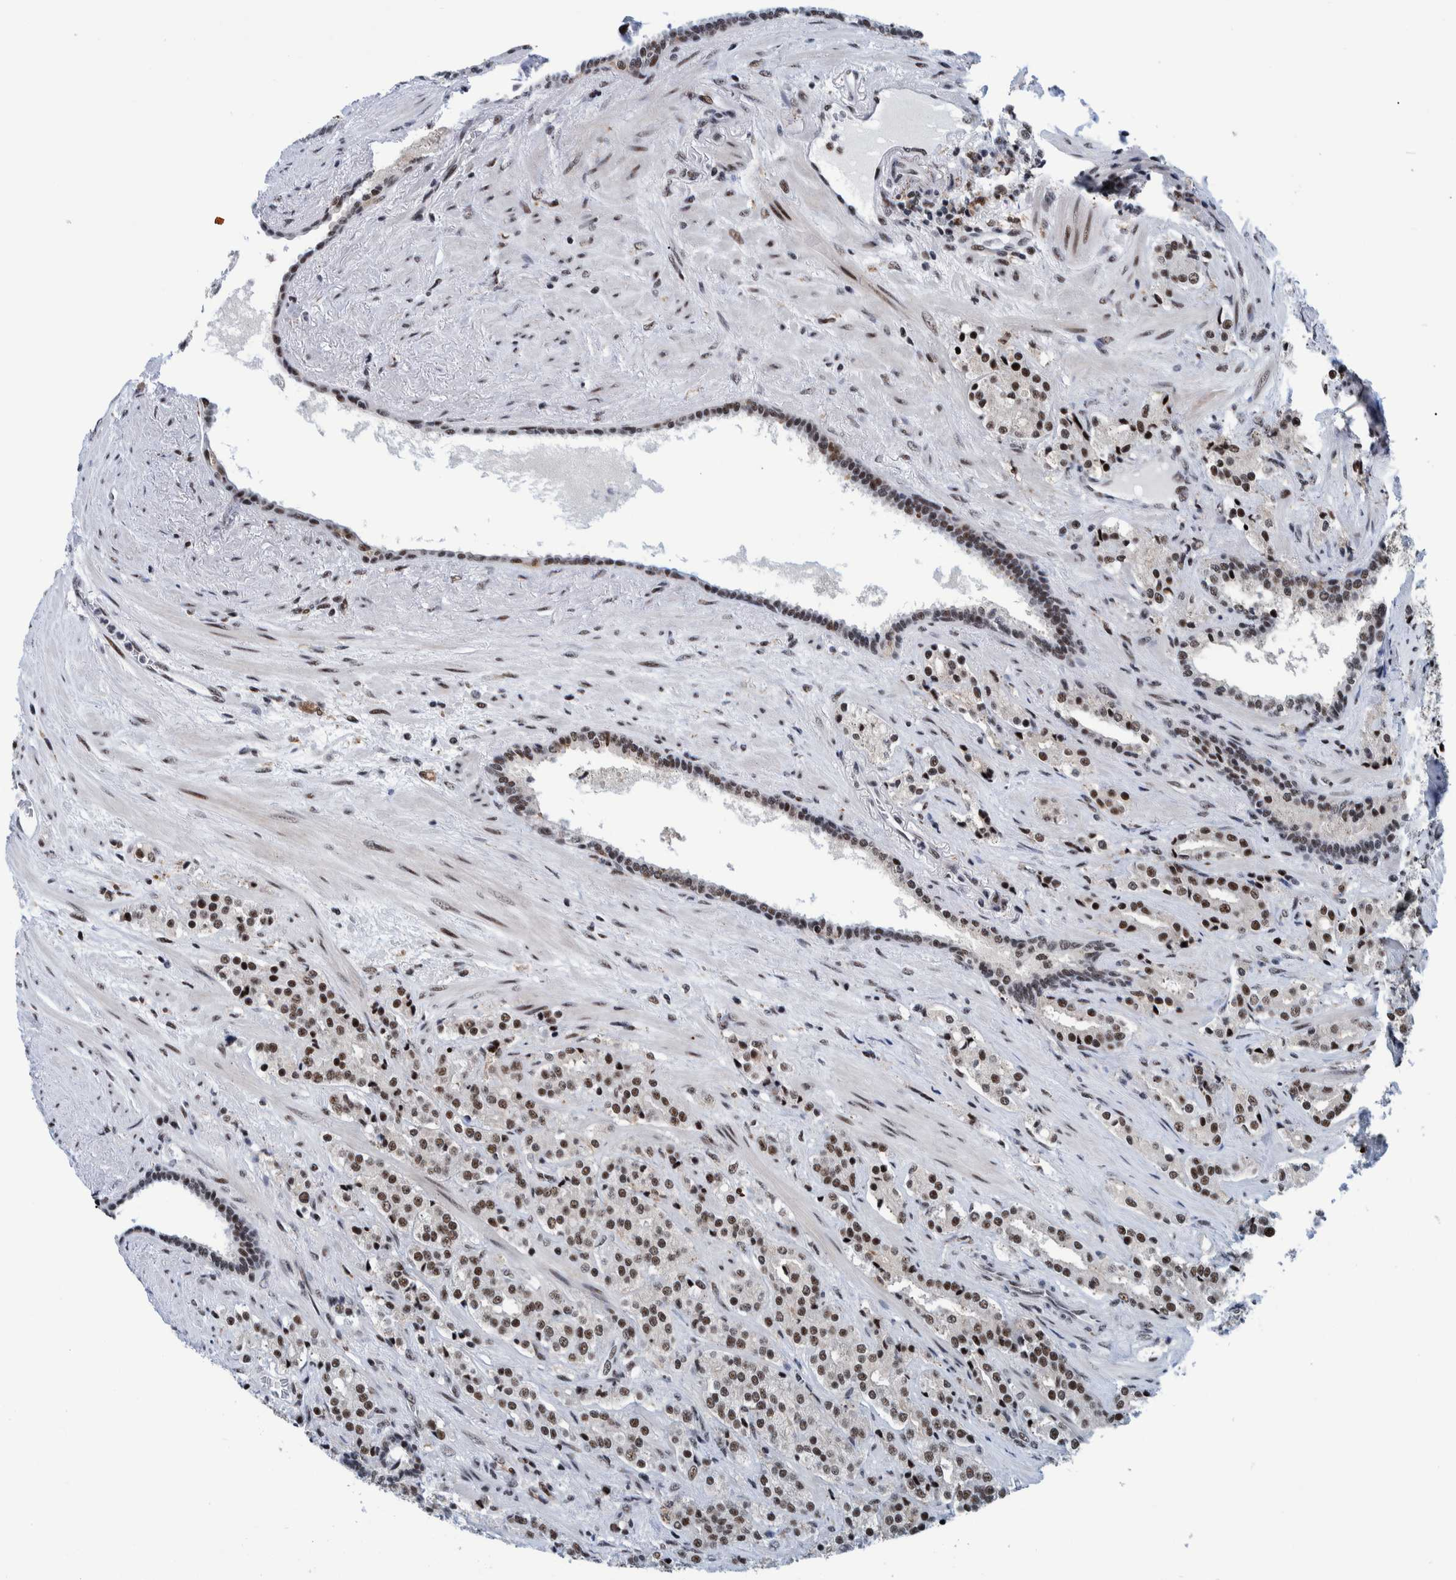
{"staining": {"intensity": "strong", "quantity": ">75%", "location": "nuclear"}, "tissue": "prostate cancer", "cell_type": "Tumor cells", "image_type": "cancer", "snomed": [{"axis": "morphology", "description": "Adenocarcinoma, High grade"}, {"axis": "topography", "description": "Prostate"}], "caption": "A micrograph of human prostate cancer (high-grade adenocarcinoma) stained for a protein displays strong nuclear brown staining in tumor cells.", "gene": "EFTUD2", "patient": {"sex": "male", "age": 71}}